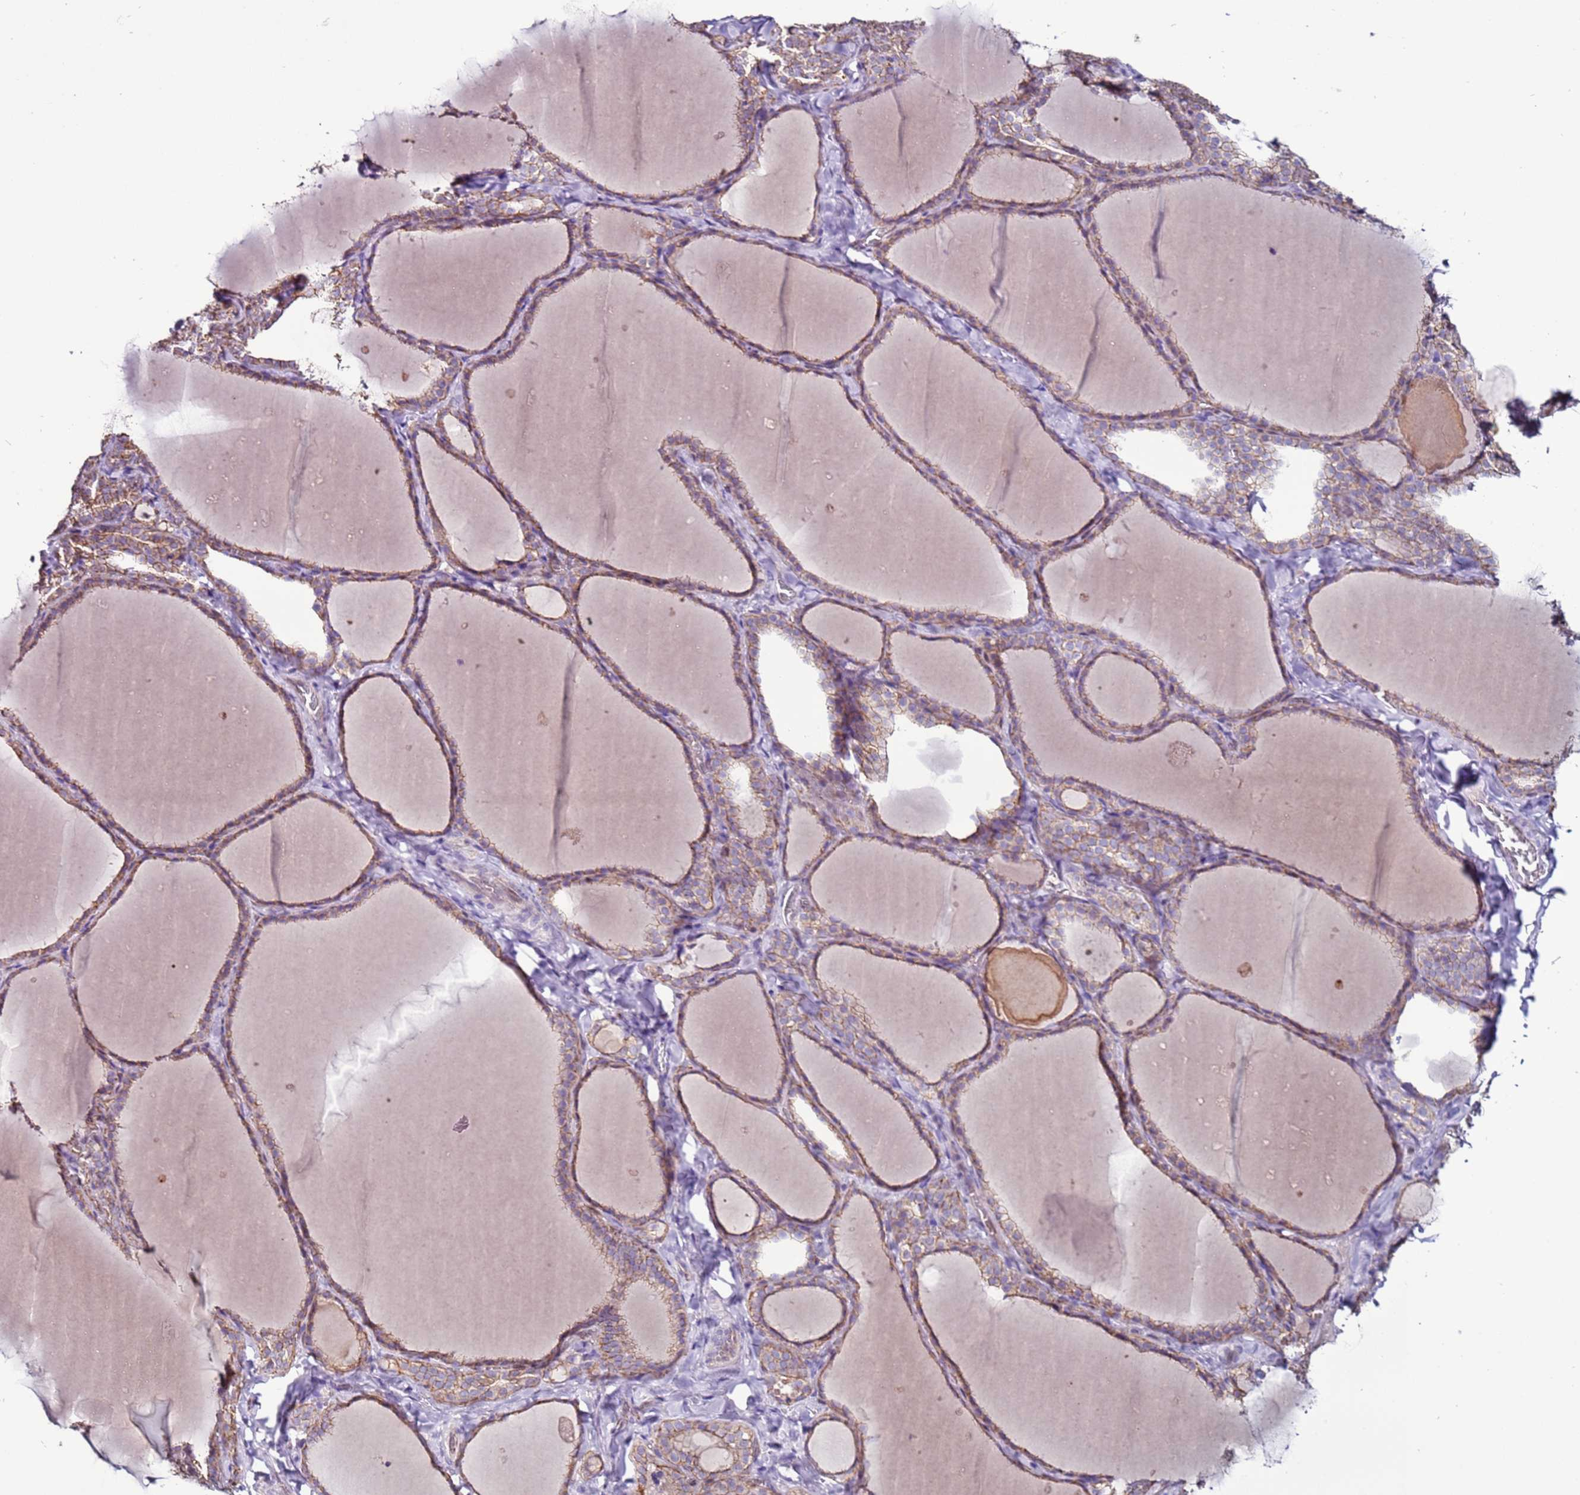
{"staining": {"intensity": "weak", "quantity": ">75%", "location": "cytoplasmic/membranous"}, "tissue": "thyroid gland", "cell_type": "Glandular cells", "image_type": "normal", "snomed": [{"axis": "morphology", "description": "Normal tissue, NOS"}, {"axis": "topography", "description": "Thyroid gland"}], "caption": "Glandular cells display weak cytoplasmic/membranous positivity in approximately >75% of cells in normal thyroid gland. The staining was performed using DAB to visualize the protein expression in brown, while the nuclei were stained in blue with hematoxylin (Magnification: 20x).", "gene": "TENM3", "patient": {"sex": "female", "age": 22}}